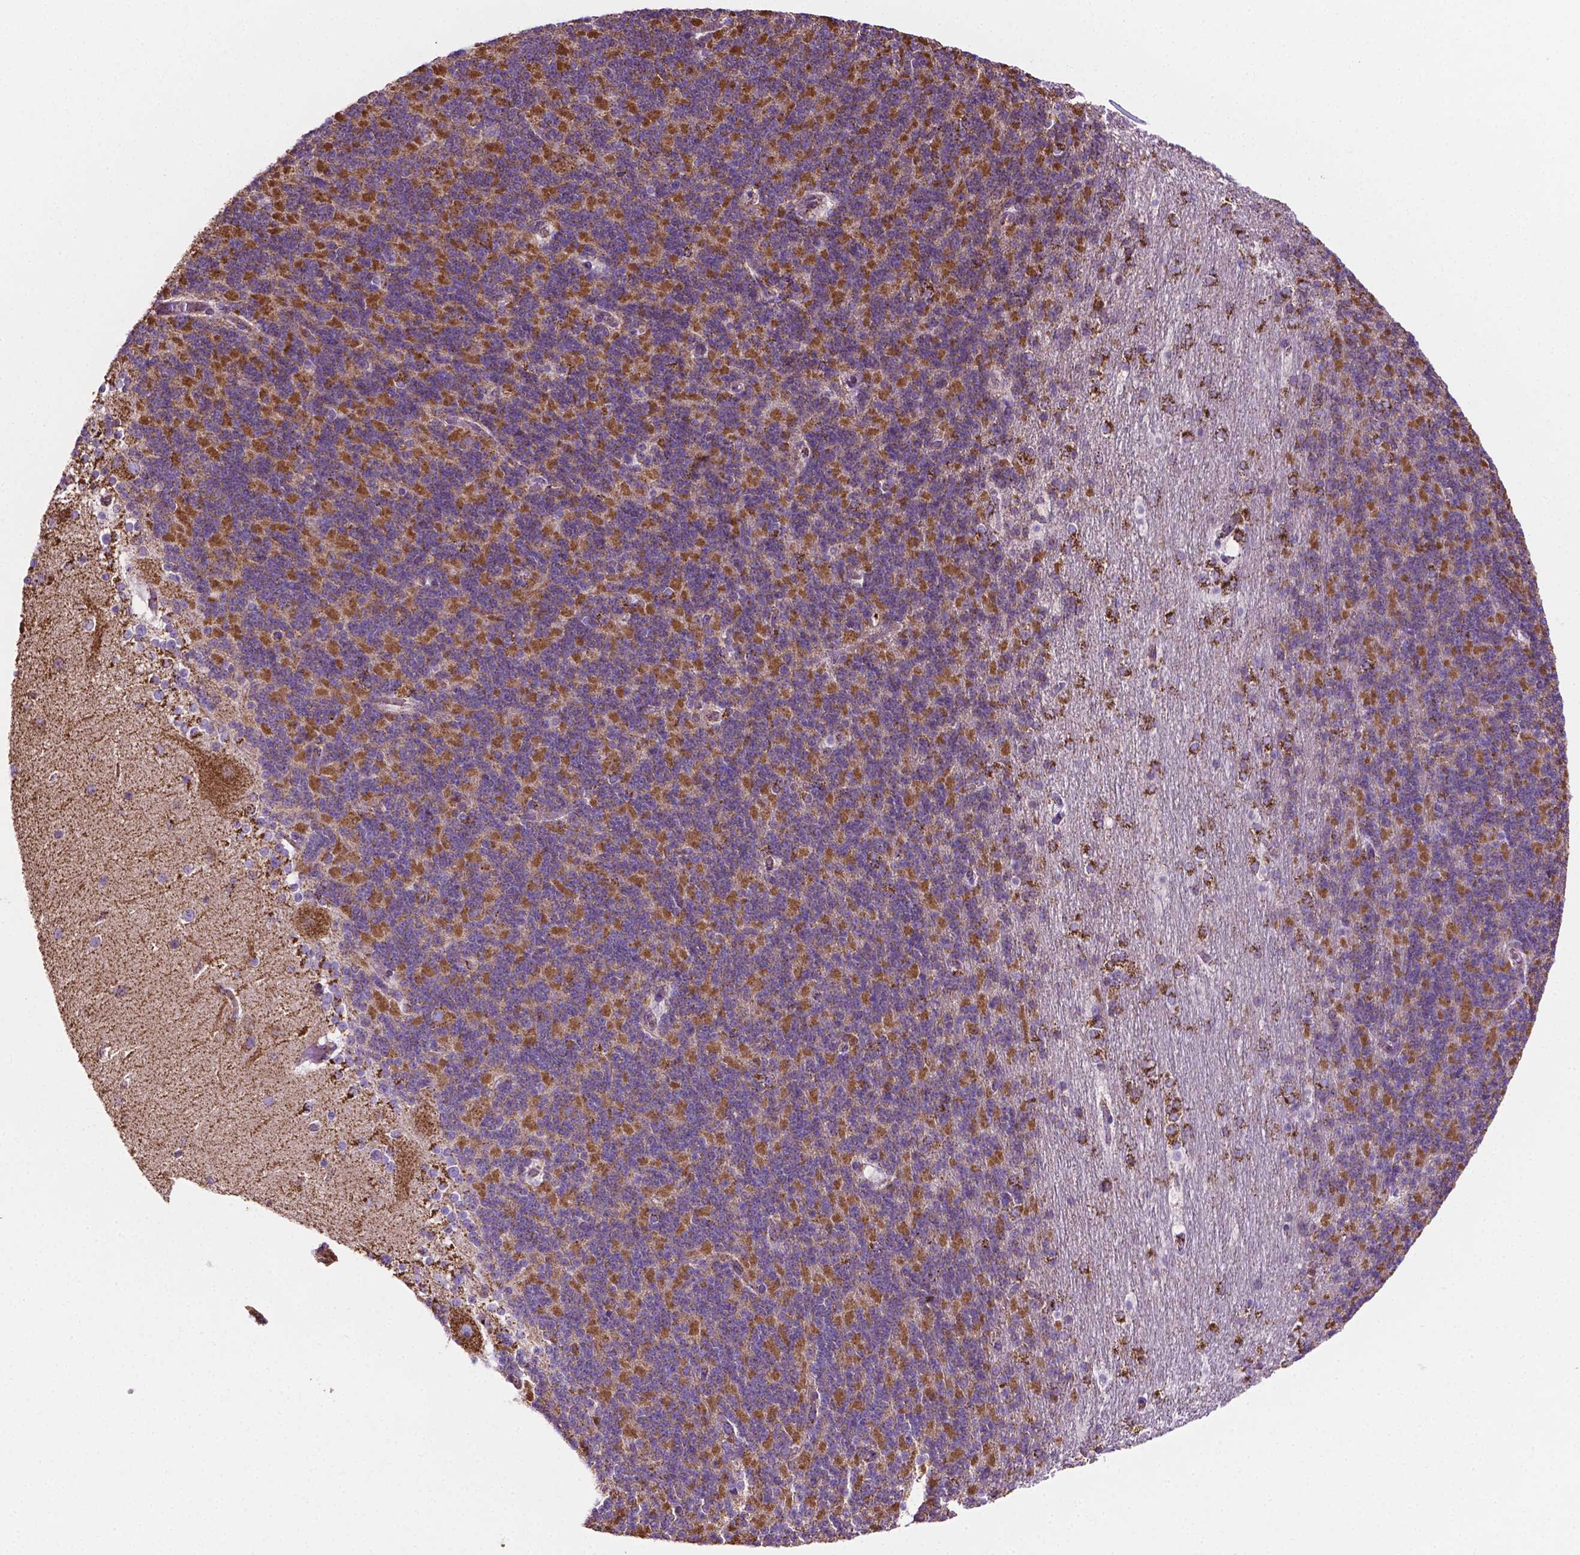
{"staining": {"intensity": "strong", "quantity": "25%-75%", "location": "cytoplasmic/membranous"}, "tissue": "cerebellum", "cell_type": "Cells in granular layer", "image_type": "normal", "snomed": [{"axis": "morphology", "description": "Normal tissue, NOS"}, {"axis": "topography", "description": "Cerebellum"}], "caption": "Immunohistochemical staining of benign cerebellum displays high levels of strong cytoplasmic/membranous expression in approximately 25%-75% of cells in granular layer. The staining was performed using DAB (3,3'-diaminobenzidine) to visualize the protein expression in brown, while the nuclei were stained in blue with hematoxylin (Magnification: 20x).", "gene": "RMDN3", "patient": {"sex": "female", "age": 19}}